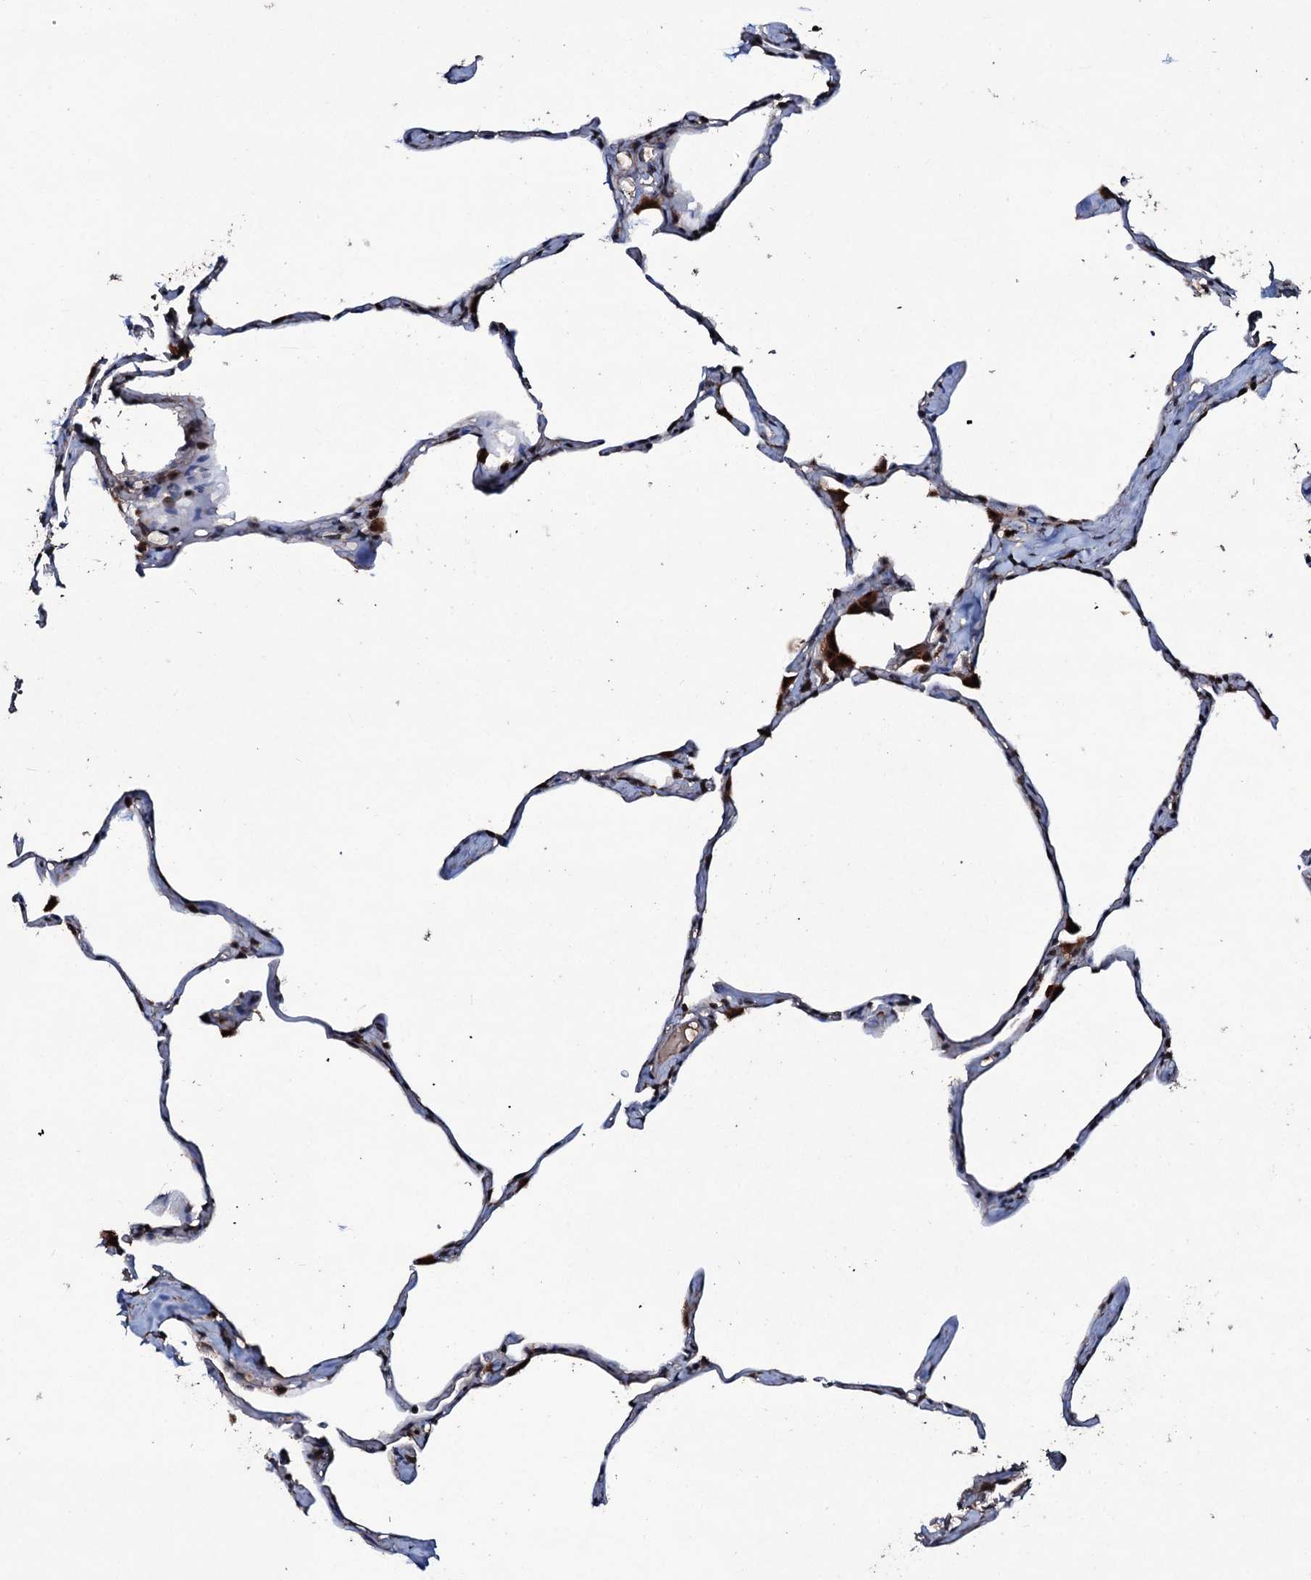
{"staining": {"intensity": "moderate", "quantity": "<25%", "location": "cytoplasmic/membranous"}, "tissue": "lung", "cell_type": "Alveolar cells", "image_type": "normal", "snomed": [{"axis": "morphology", "description": "Normal tissue, NOS"}, {"axis": "topography", "description": "Lung"}], "caption": "Unremarkable lung was stained to show a protein in brown. There is low levels of moderate cytoplasmic/membranous positivity in about <25% of alveolar cells. (DAB = brown stain, brightfield microscopy at high magnification).", "gene": "SUPT7L", "patient": {"sex": "male", "age": 65}}